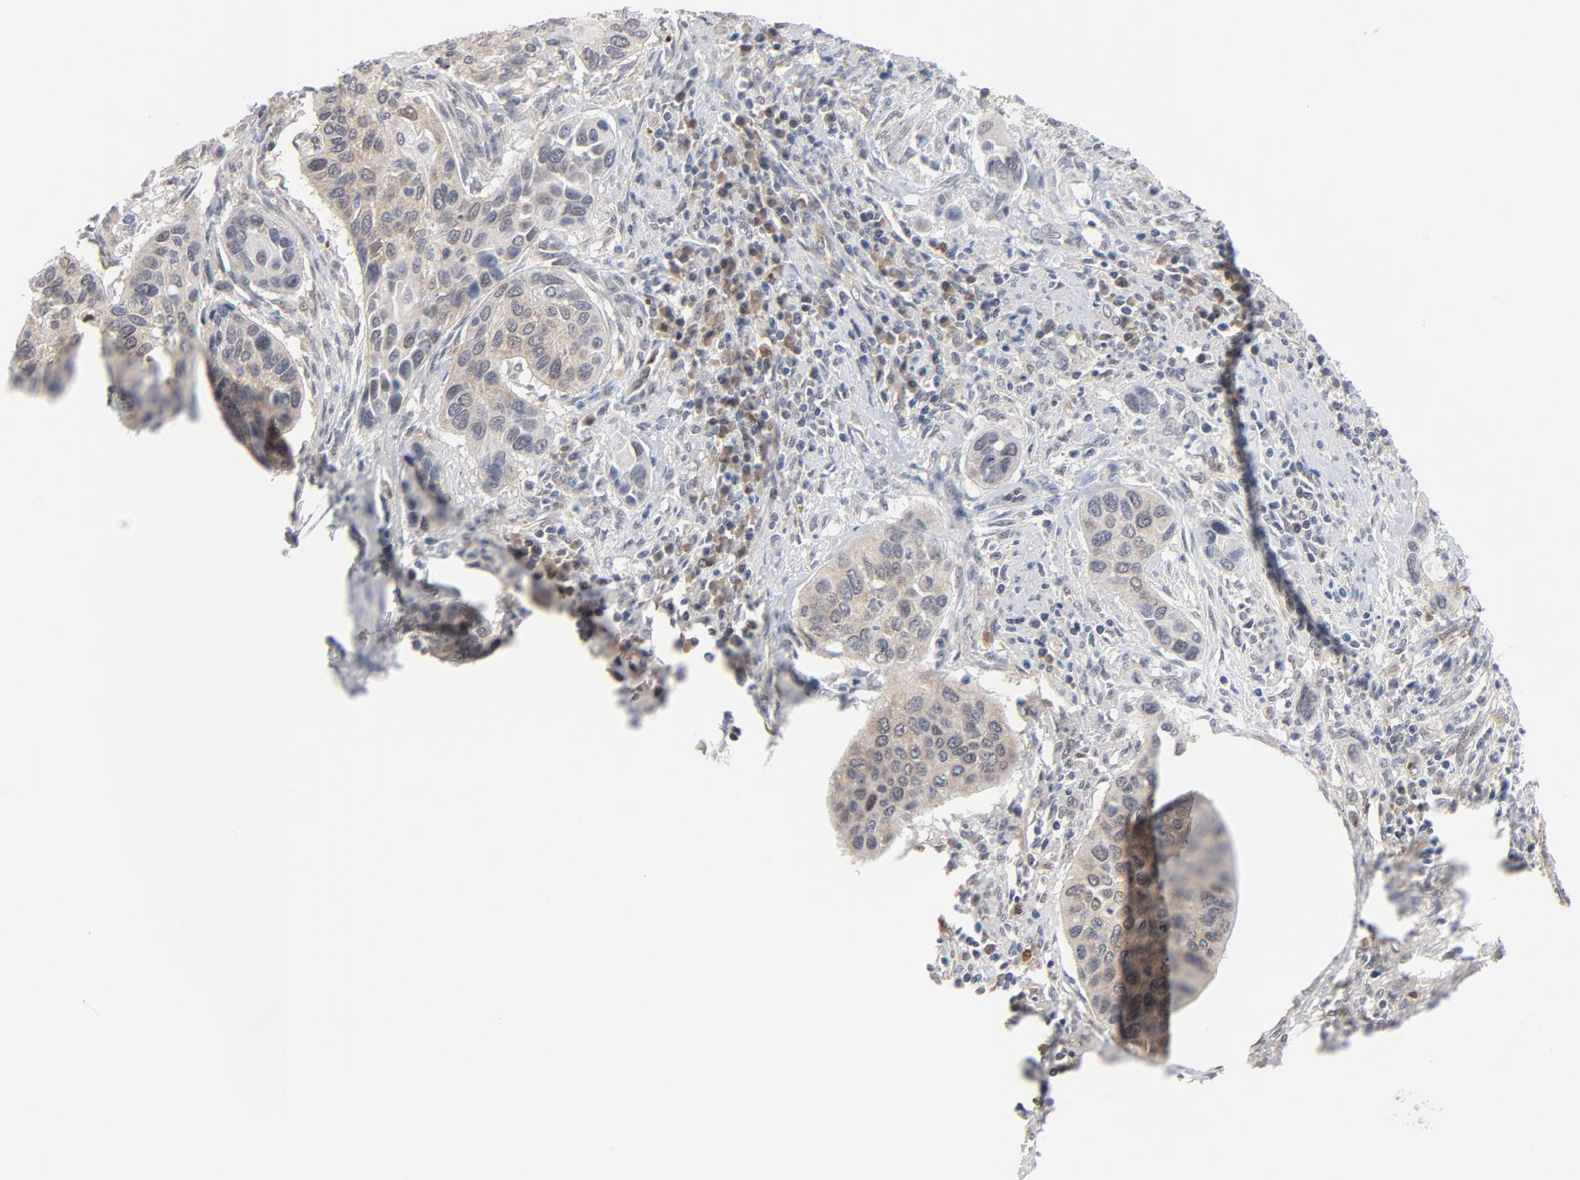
{"staining": {"intensity": "weak", "quantity": ">75%", "location": "cytoplasmic/membranous"}, "tissue": "cervical cancer", "cell_type": "Tumor cells", "image_type": "cancer", "snomed": [{"axis": "morphology", "description": "Adenocarcinoma, NOS"}, {"axis": "topography", "description": "Cervix"}], "caption": "Human cervical adenocarcinoma stained with a brown dye shows weak cytoplasmic/membranous positive staining in approximately >75% of tumor cells.", "gene": "PRDX1", "patient": {"sex": "female", "age": 29}}